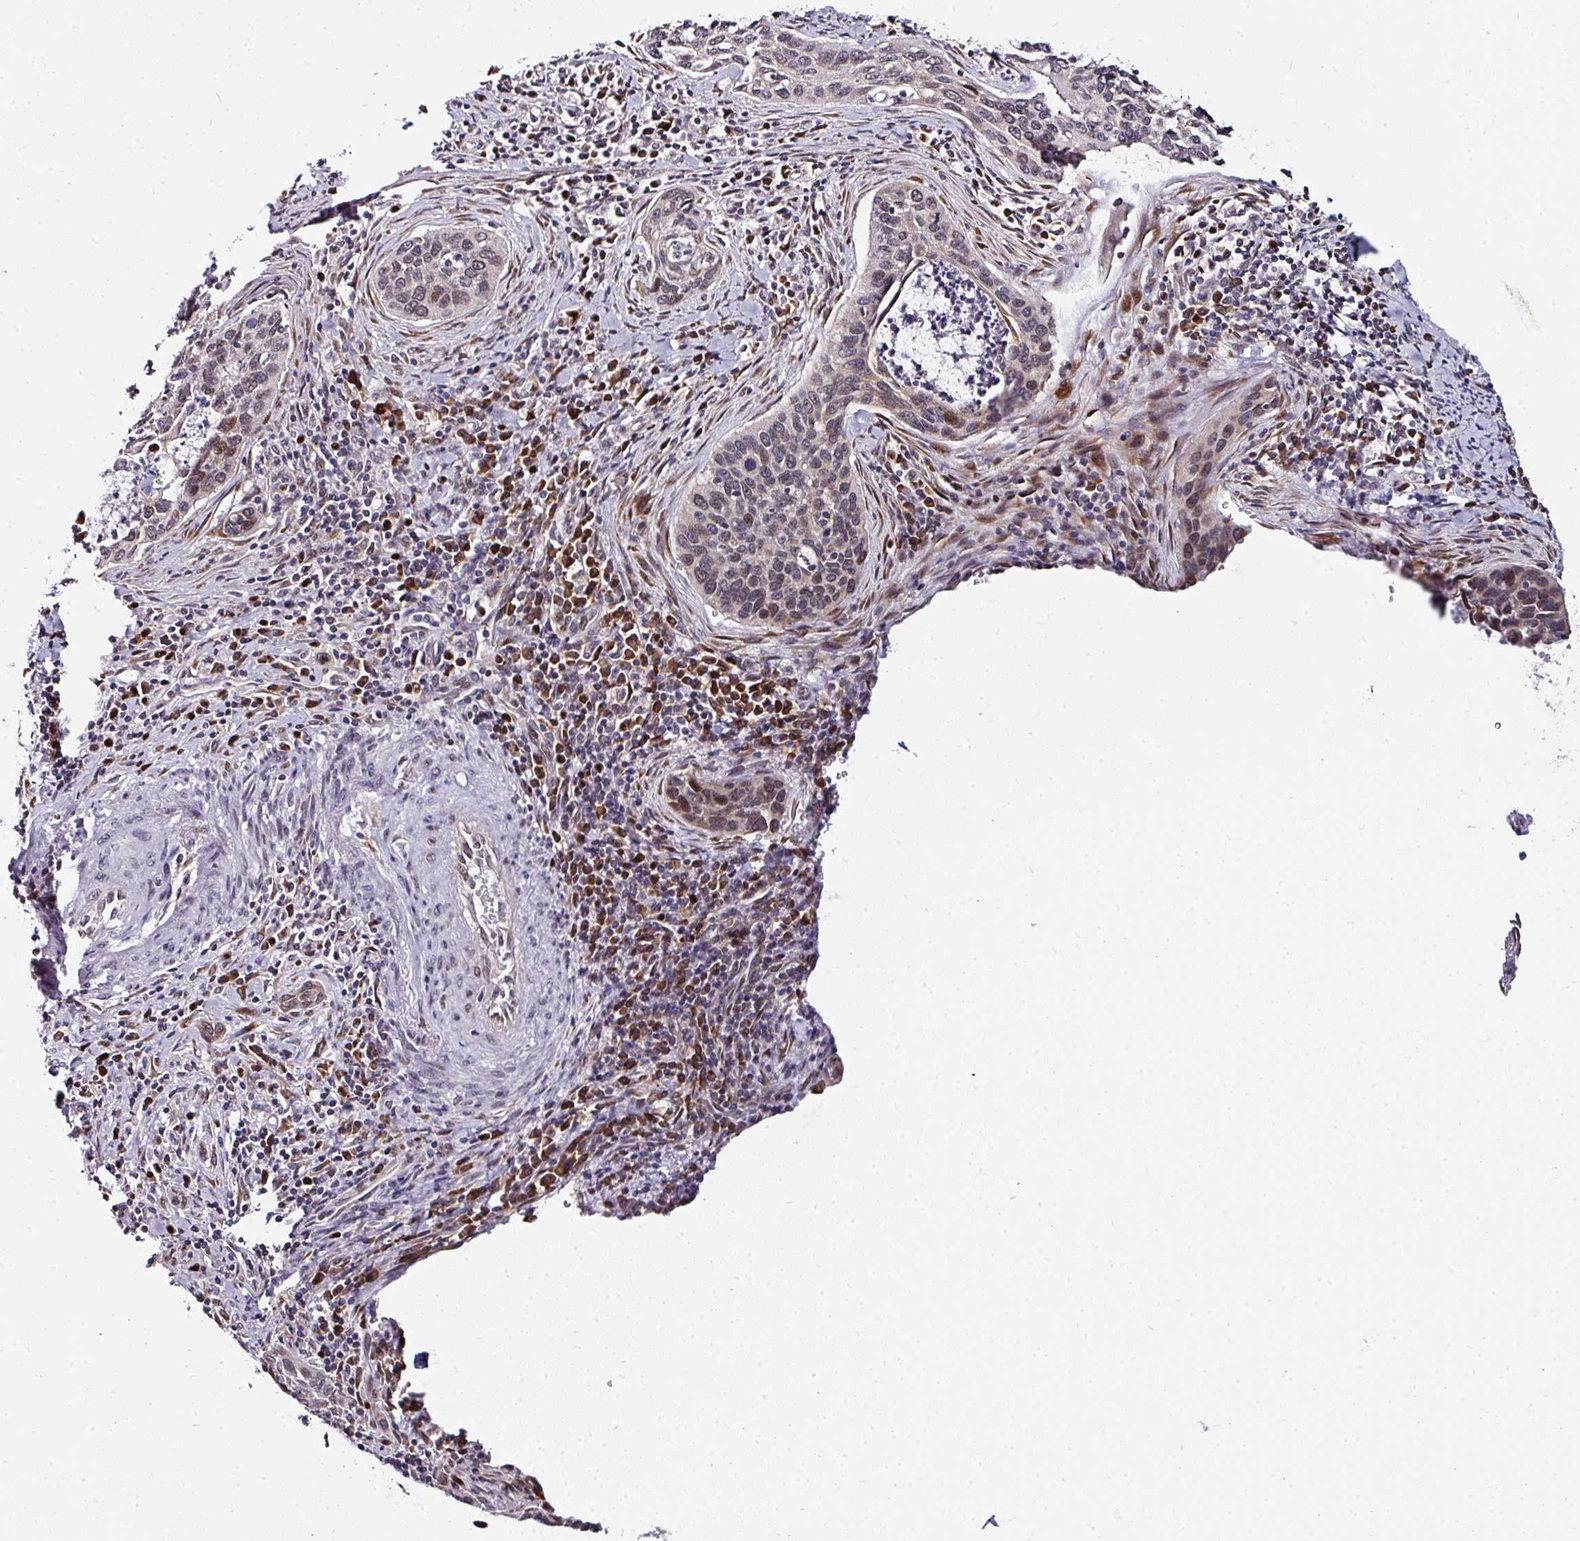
{"staining": {"intensity": "weak", "quantity": "<25%", "location": "nuclear"}, "tissue": "cervical cancer", "cell_type": "Tumor cells", "image_type": "cancer", "snomed": [{"axis": "morphology", "description": "Squamous cell carcinoma, NOS"}, {"axis": "topography", "description": "Cervix"}], "caption": "Immunohistochemistry (IHC) photomicrograph of cervical cancer (squamous cell carcinoma) stained for a protein (brown), which demonstrates no expression in tumor cells.", "gene": "APOLD1", "patient": {"sex": "female", "age": 53}}